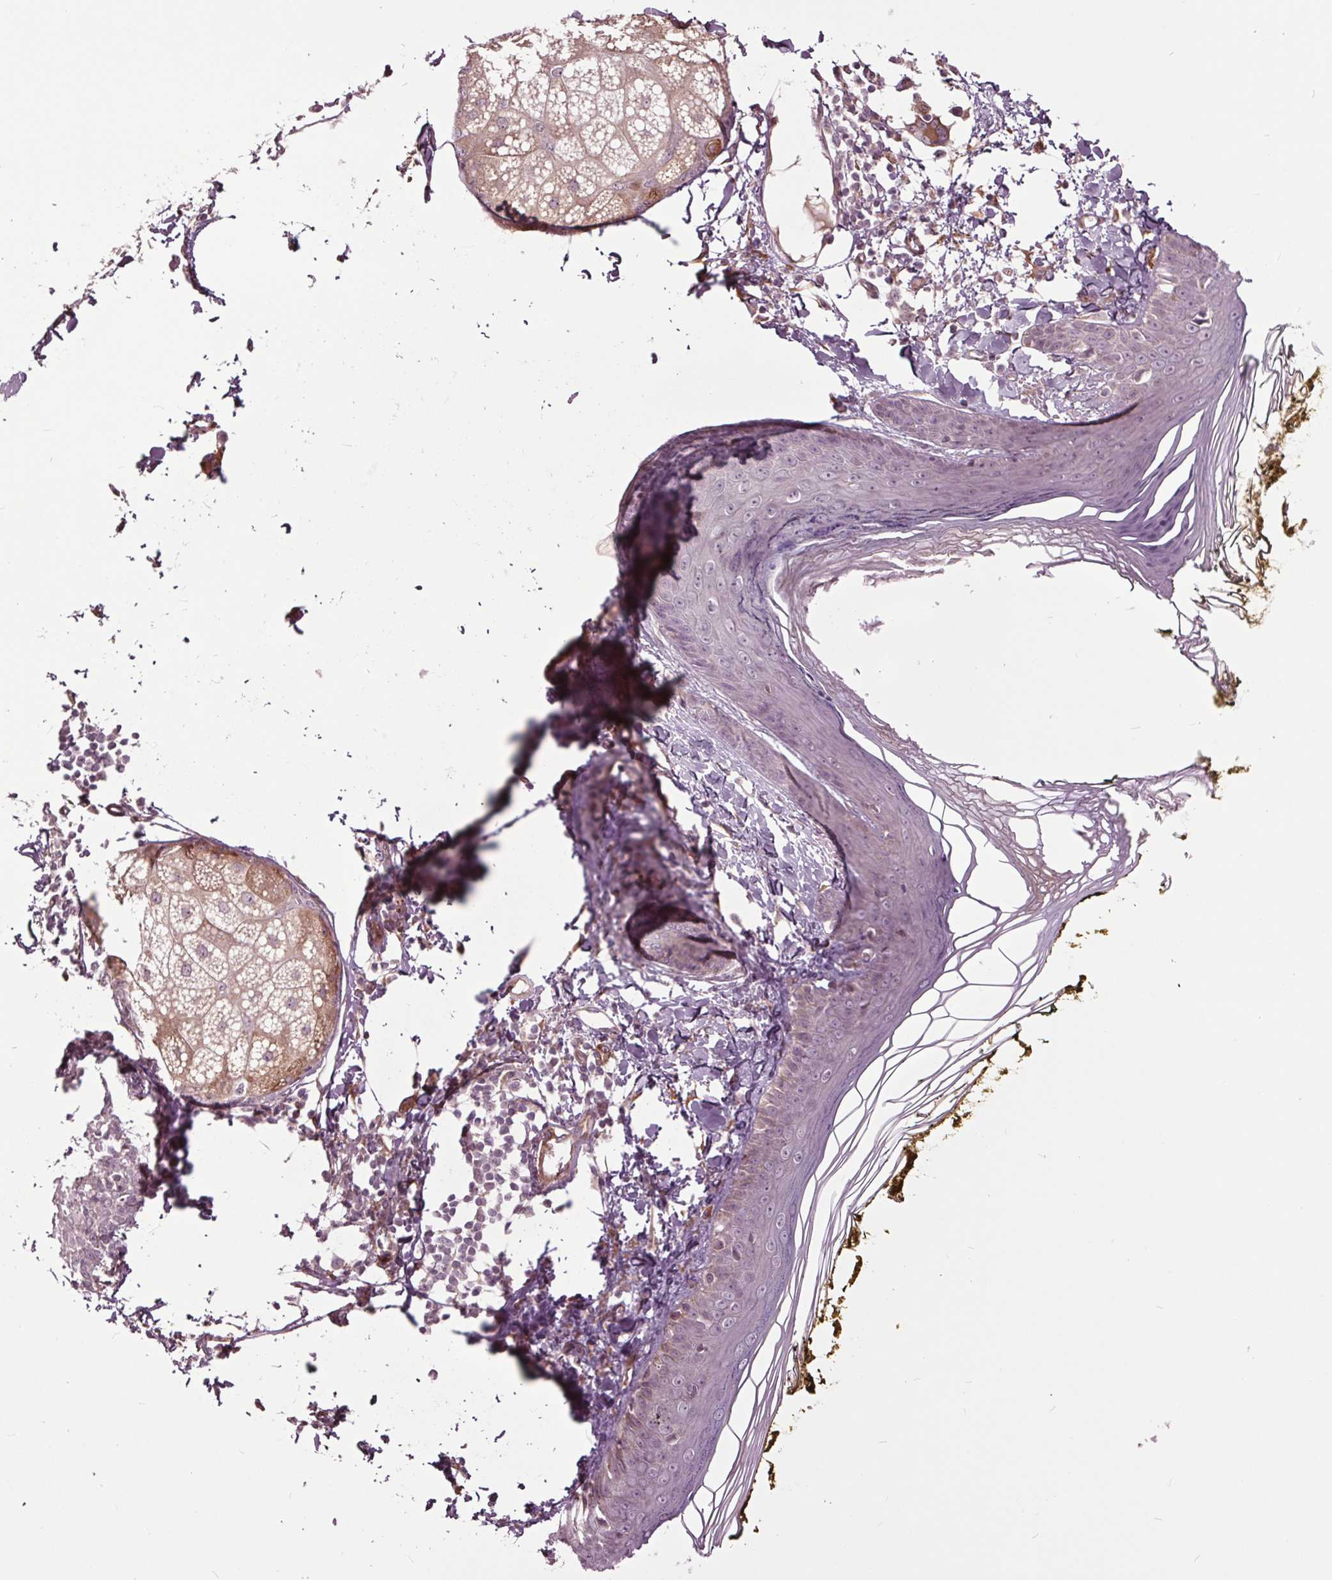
{"staining": {"intensity": "strong", "quantity": ">75%", "location": "cytoplasmic/membranous"}, "tissue": "skin", "cell_type": "Fibroblasts", "image_type": "normal", "snomed": [{"axis": "morphology", "description": "Normal tissue, NOS"}, {"axis": "topography", "description": "Skin"}], "caption": "DAB (3,3'-diaminobenzidine) immunohistochemical staining of normal skin demonstrates strong cytoplasmic/membranous protein staining in about >75% of fibroblasts. (DAB (3,3'-diaminobenzidine) = brown stain, brightfield microscopy at high magnification).", "gene": "HAUS5", "patient": {"sex": "male", "age": 76}}